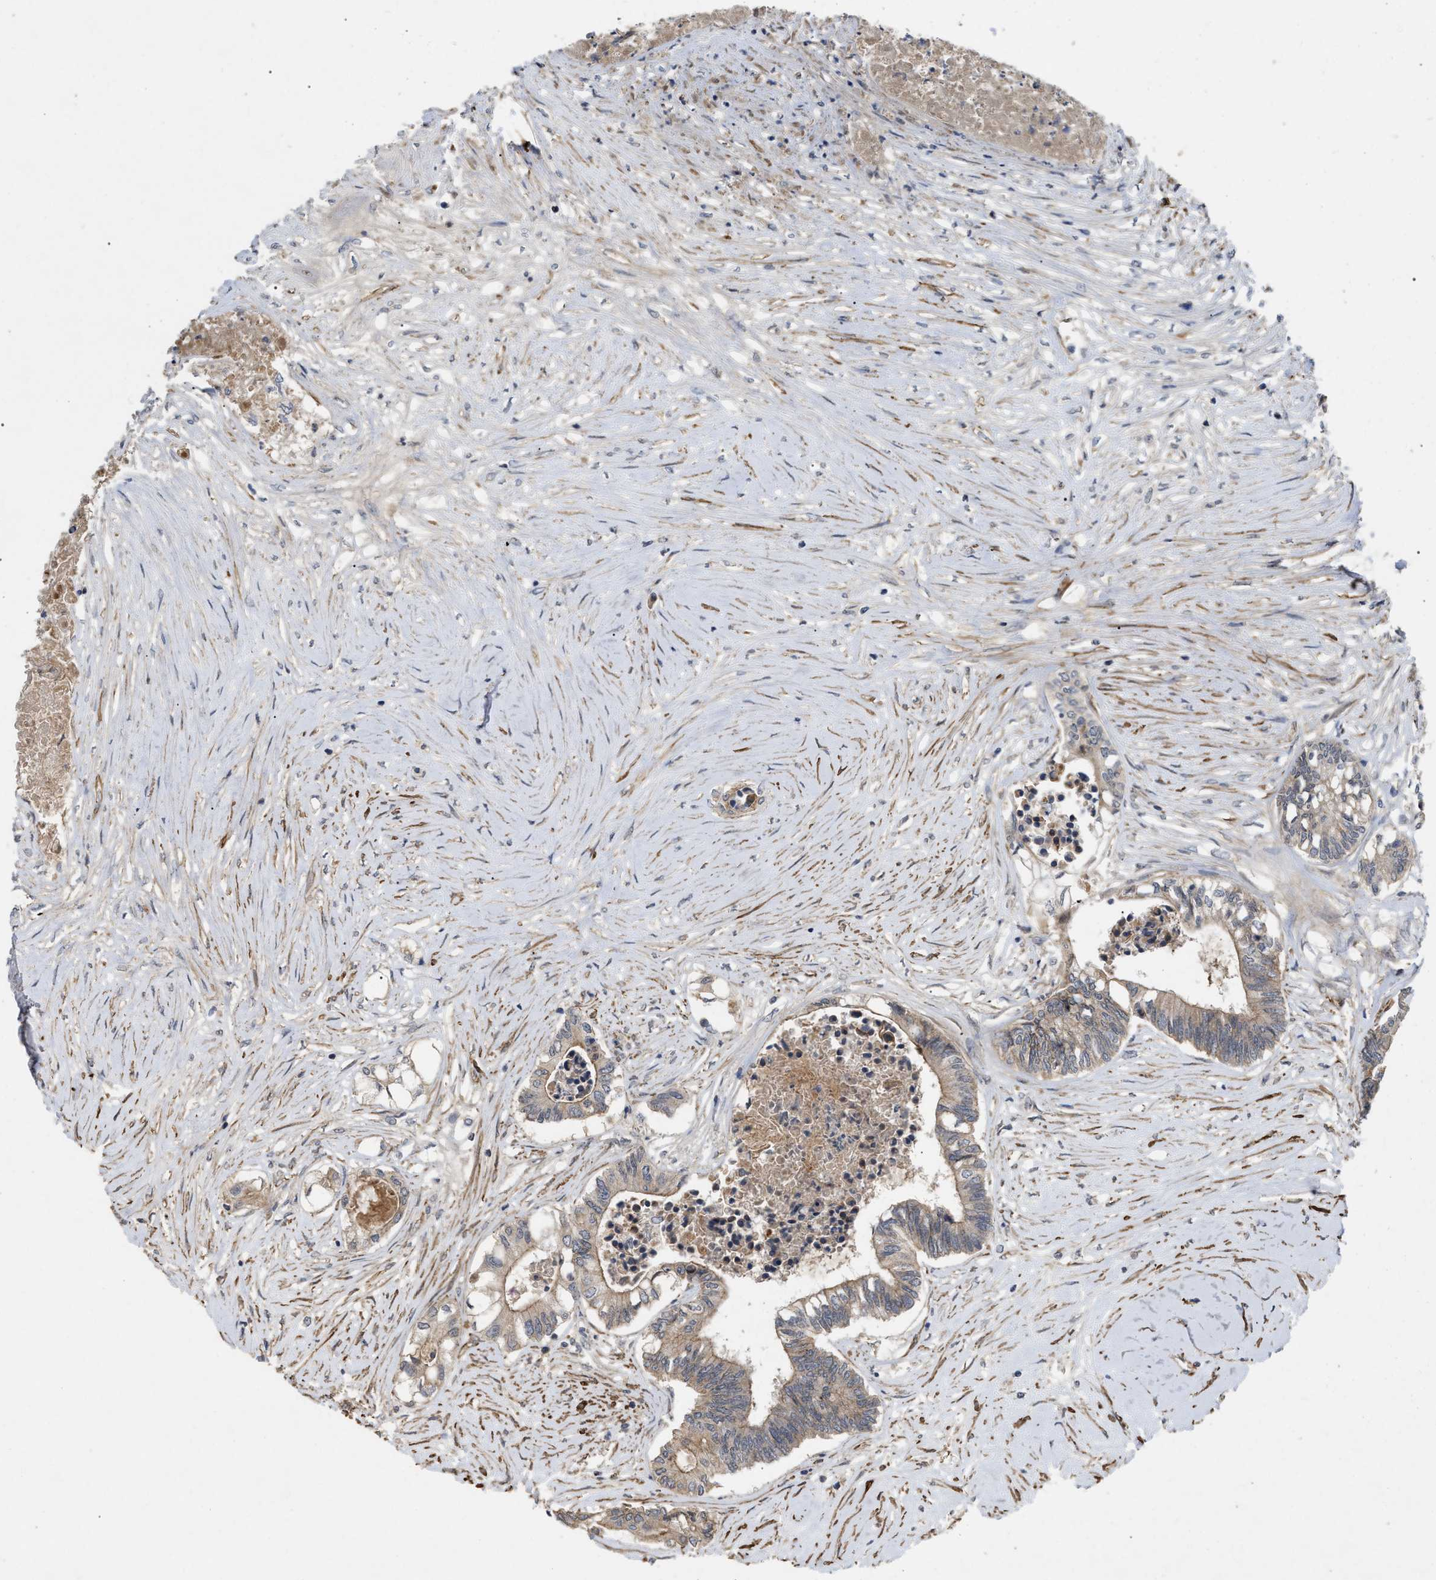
{"staining": {"intensity": "weak", "quantity": ">75%", "location": "cytoplasmic/membranous"}, "tissue": "colorectal cancer", "cell_type": "Tumor cells", "image_type": "cancer", "snomed": [{"axis": "morphology", "description": "Adenocarcinoma, NOS"}, {"axis": "topography", "description": "Rectum"}], "caption": "Colorectal cancer stained with a protein marker reveals weak staining in tumor cells.", "gene": "ST6GALNAC6", "patient": {"sex": "male", "age": 63}}